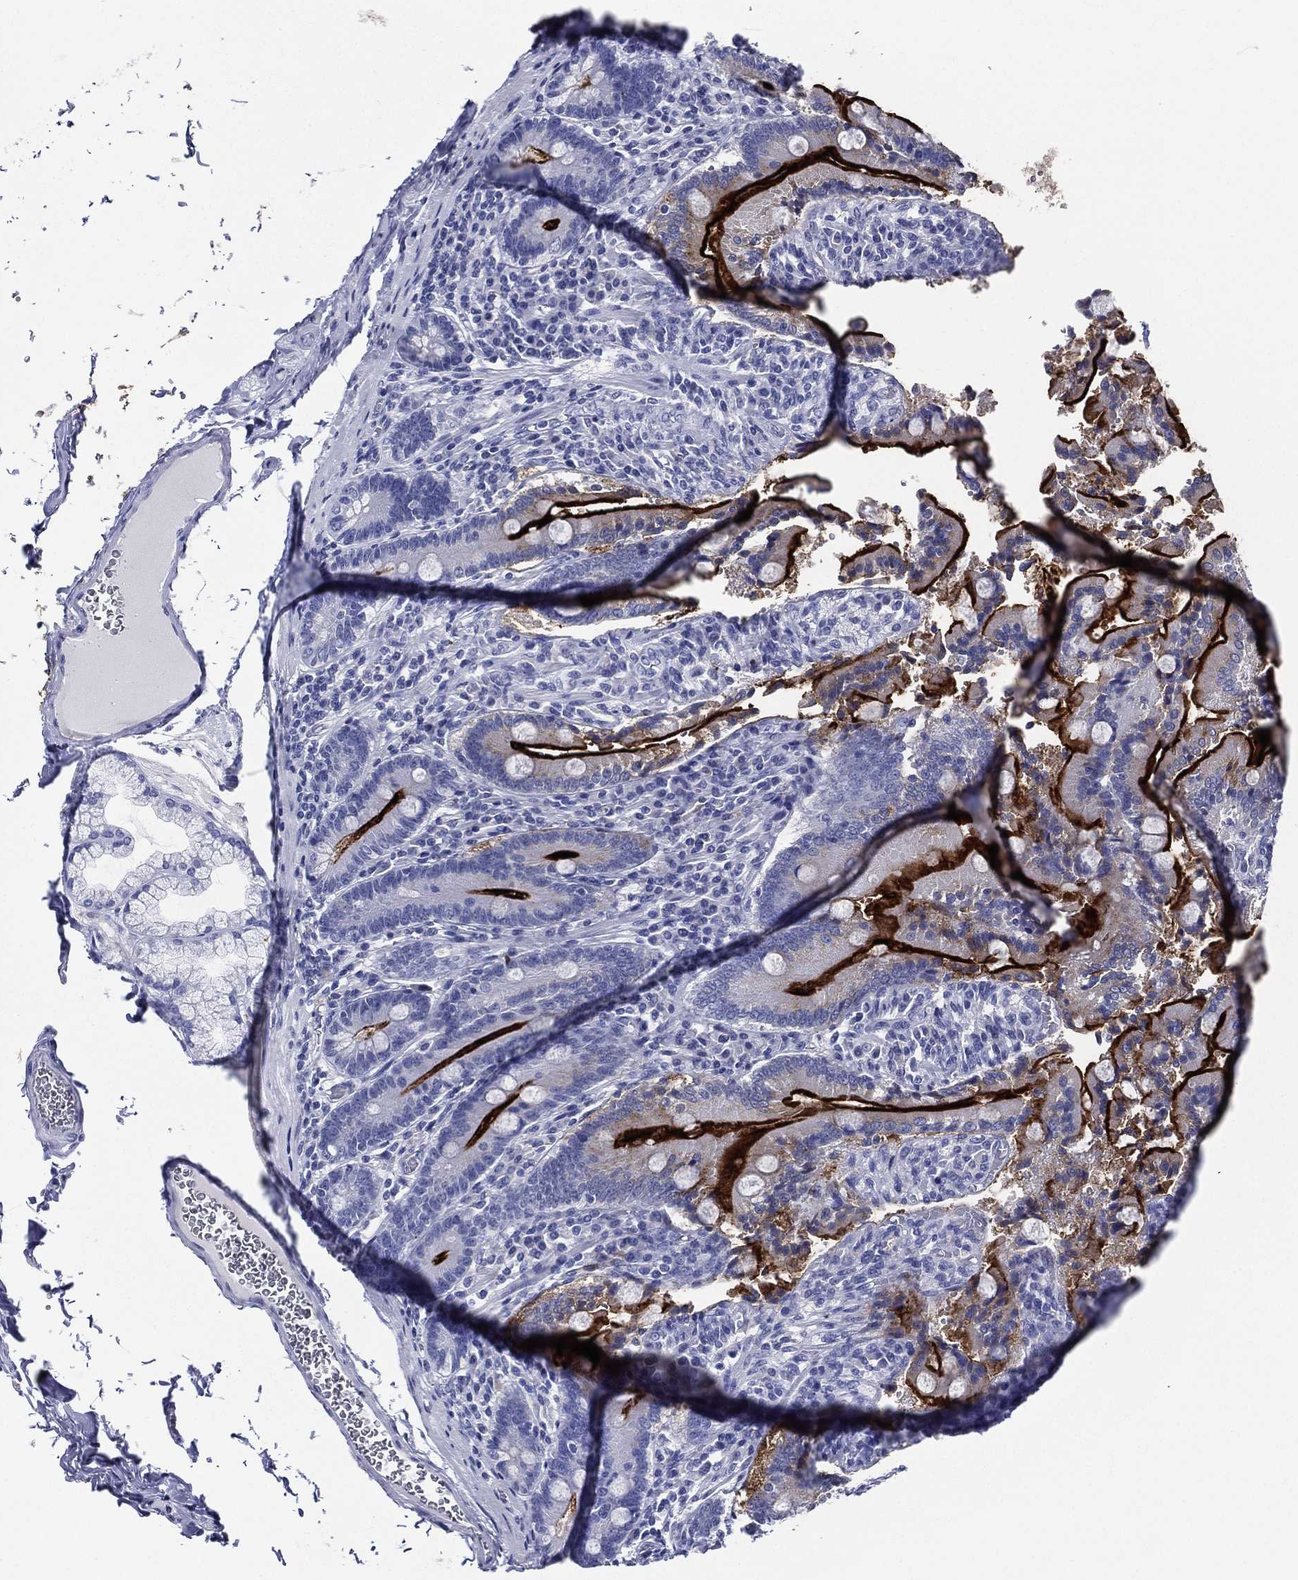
{"staining": {"intensity": "strong", "quantity": "25%-75%", "location": "cytoplasmic/membranous"}, "tissue": "duodenum", "cell_type": "Glandular cells", "image_type": "normal", "snomed": [{"axis": "morphology", "description": "Normal tissue, NOS"}, {"axis": "topography", "description": "Duodenum"}], "caption": "IHC of normal duodenum demonstrates high levels of strong cytoplasmic/membranous staining in about 25%-75% of glandular cells. The protein is stained brown, and the nuclei are stained in blue (DAB IHC with brightfield microscopy, high magnification).", "gene": "ACE2", "patient": {"sex": "female", "age": 62}}